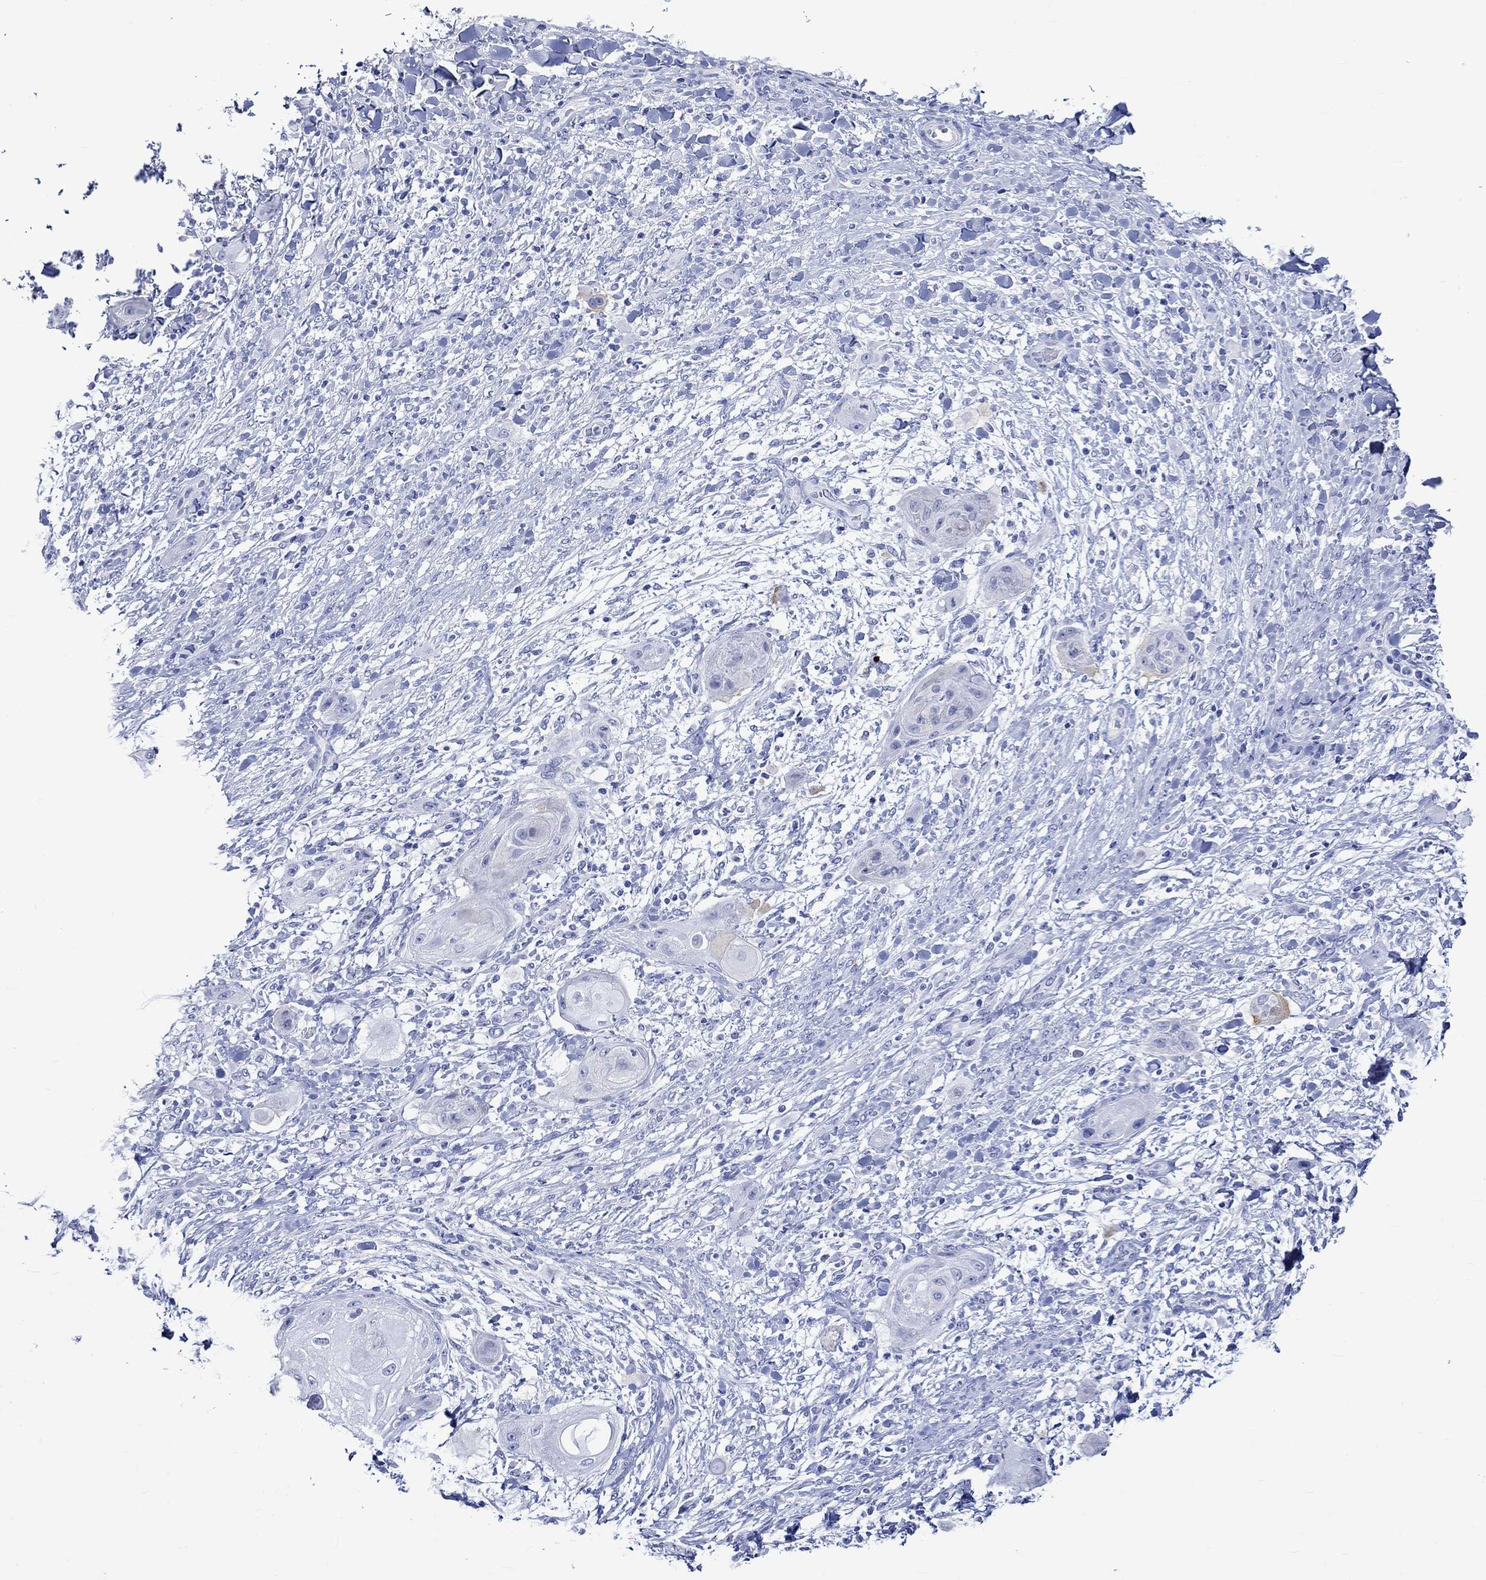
{"staining": {"intensity": "negative", "quantity": "none", "location": "none"}, "tissue": "skin cancer", "cell_type": "Tumor cells", "image_type": "cancer", "snomed": [{"axis": "morphology", "description": "Squamous cell carcinoma, NOS"}, {"axis": "topography", "description": "Skin"}], "caption": "Protein analysis of skin squamous cell carcinoma shows no significant expression in tumor cells.", "gene": "CRYAB", "patient": {"sex": "male", "age": 62}}